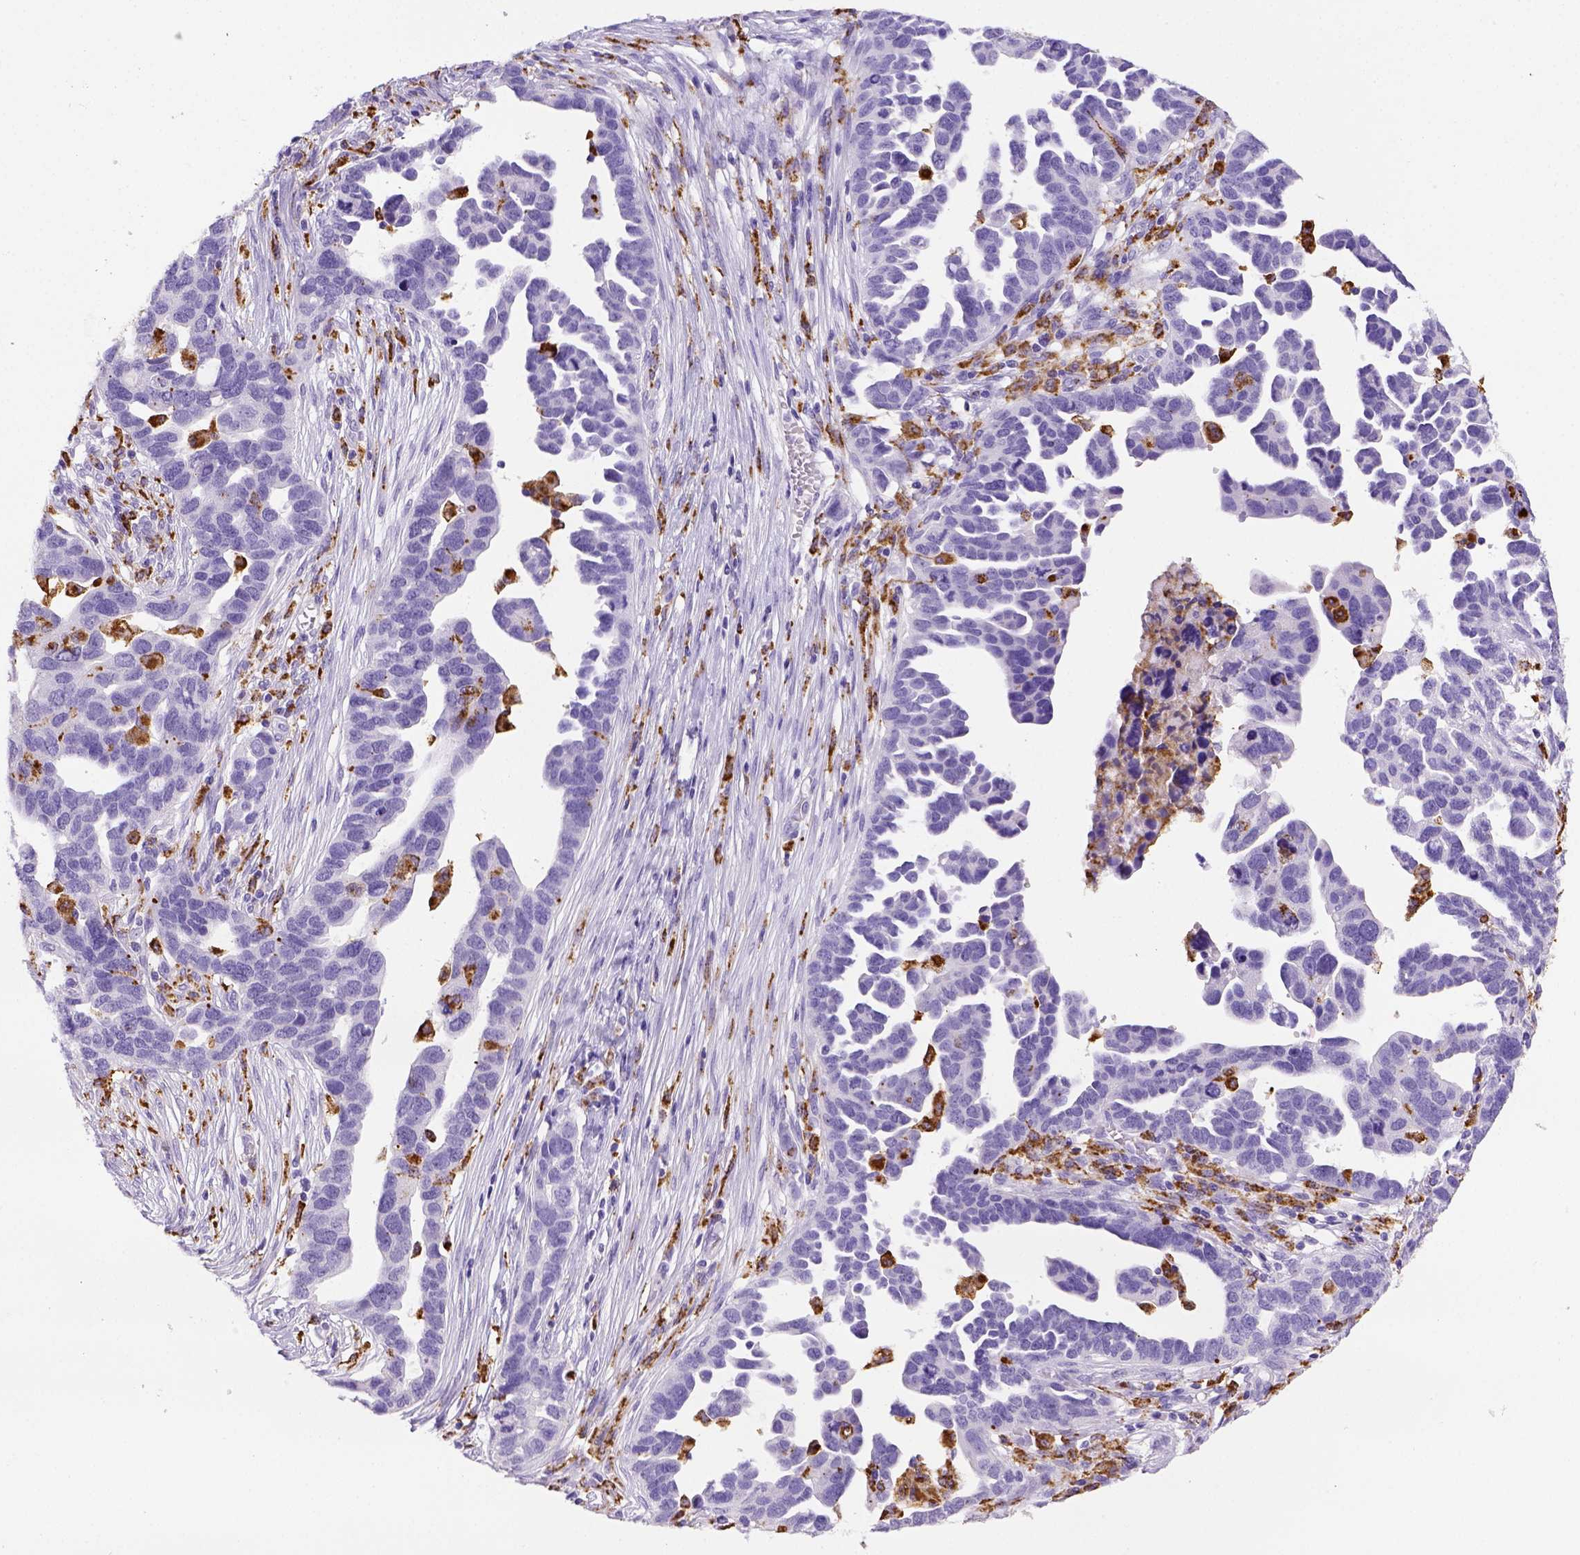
{"staining": {"intensity": "negative", "quantity": "none", "location": "none"}, "tissue": "ovarian cancer", "cell_type": "Tumor cells", "image_type": "cancer", "snomed": [{"axis": "morphology", "description": "Cystadenocarcinoma, serous, NOS"}, {"axis": "topography", "description": "Ovary"}], "caption": "Tumor cells show no significant positivity in ovarian serous cystadenocarcinoma.", "gene": "CD68", "patient": {"sex": "female", "age": 54}}